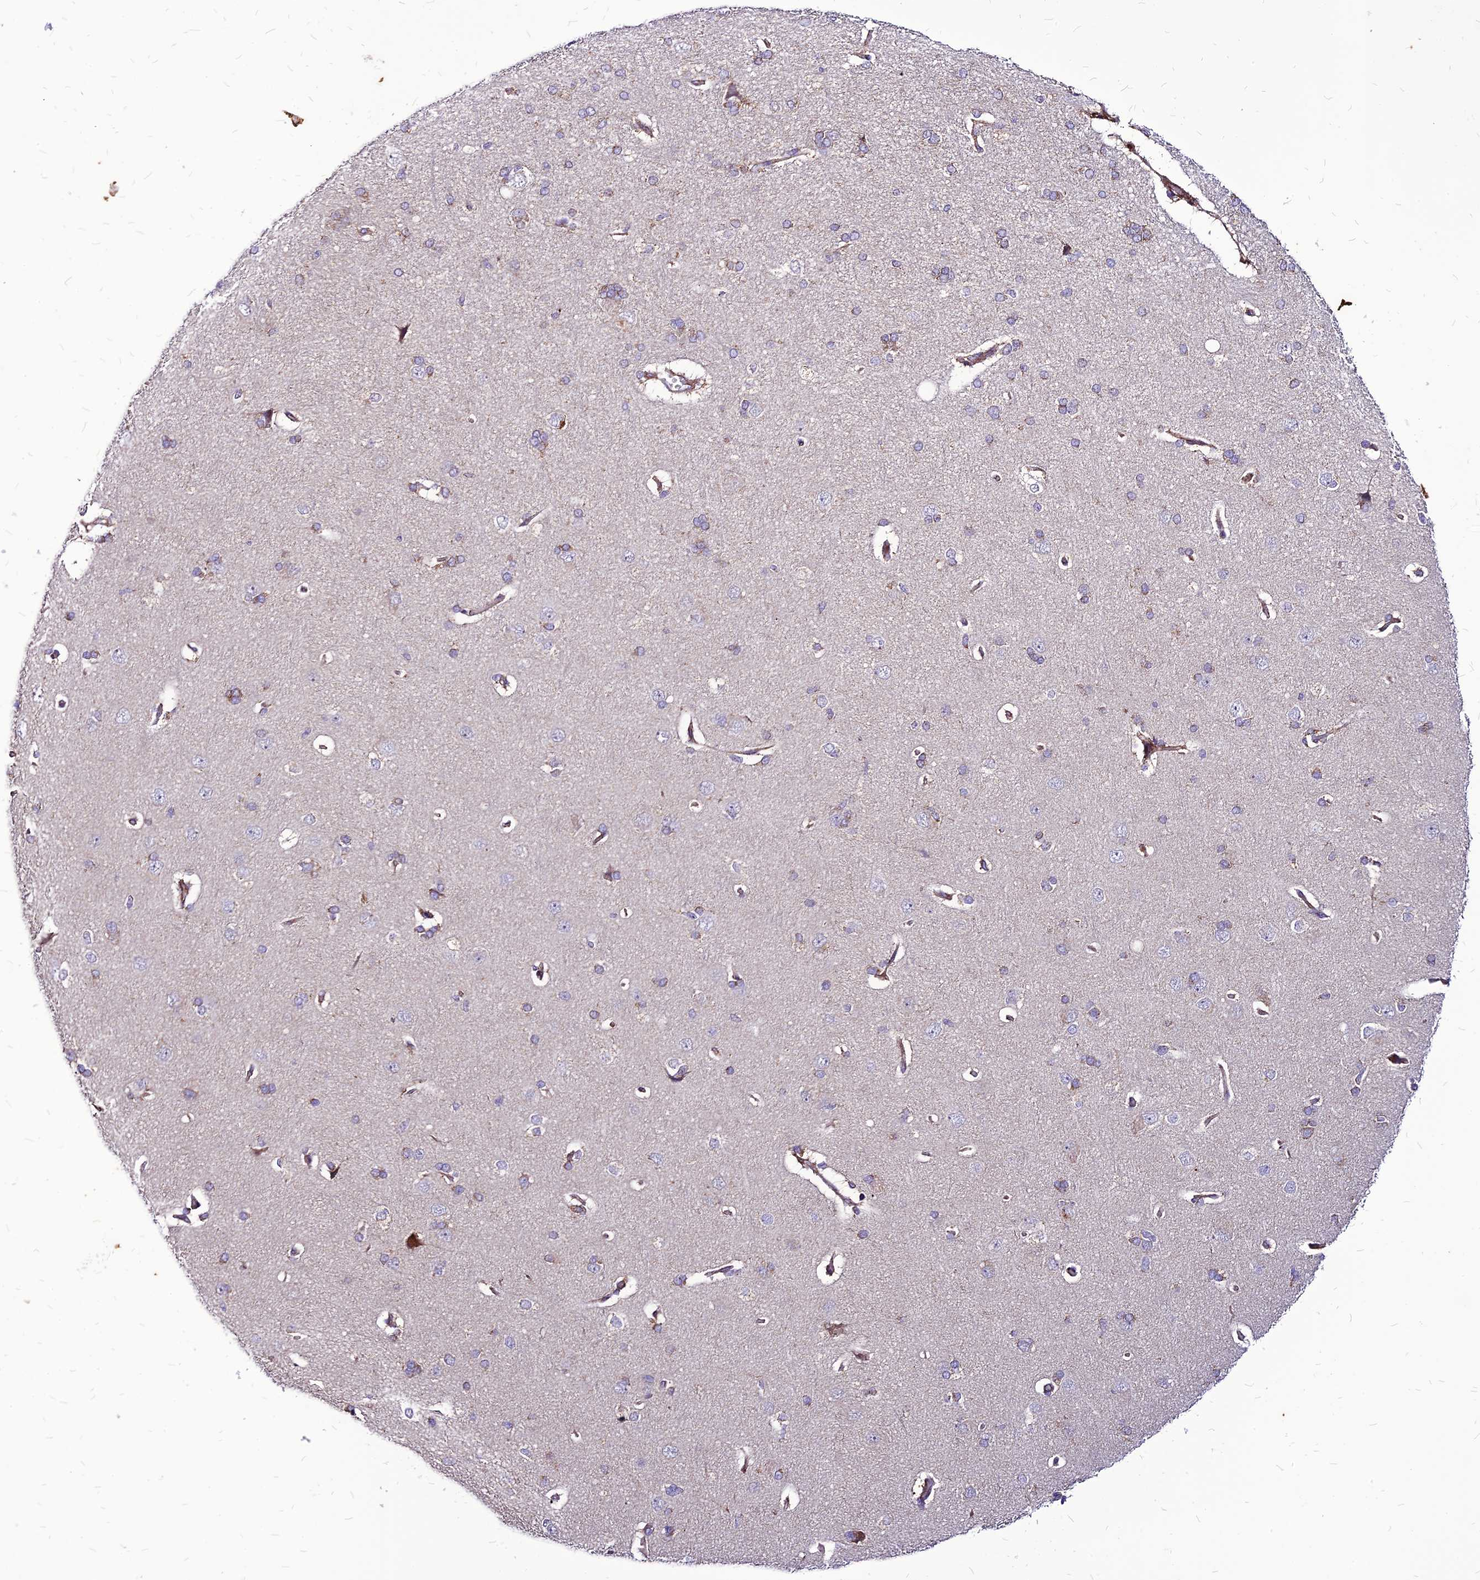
{"staining": {"intensity": "moderate", "quantity": ">75%", "location": "cytoplasmic/membranous"}, "tissue": "cerebral cortex", "cell_type": "Endothelial cells", "image_type": "normal", "snomed": [{"axis": "morphology", "description": "Normal tissue, NOS"}, {"axis": "topography", "description": "Cerebral cortex"}], "caption": "Protein staining by immunohistochemistry exhibits moderate cytoplasmic/membranous positivity in about >75% of endothelial cells in unremarkable cerebral cortex.", "gene": "ECI1", "patient": {"sex": "male", "age": 62}}